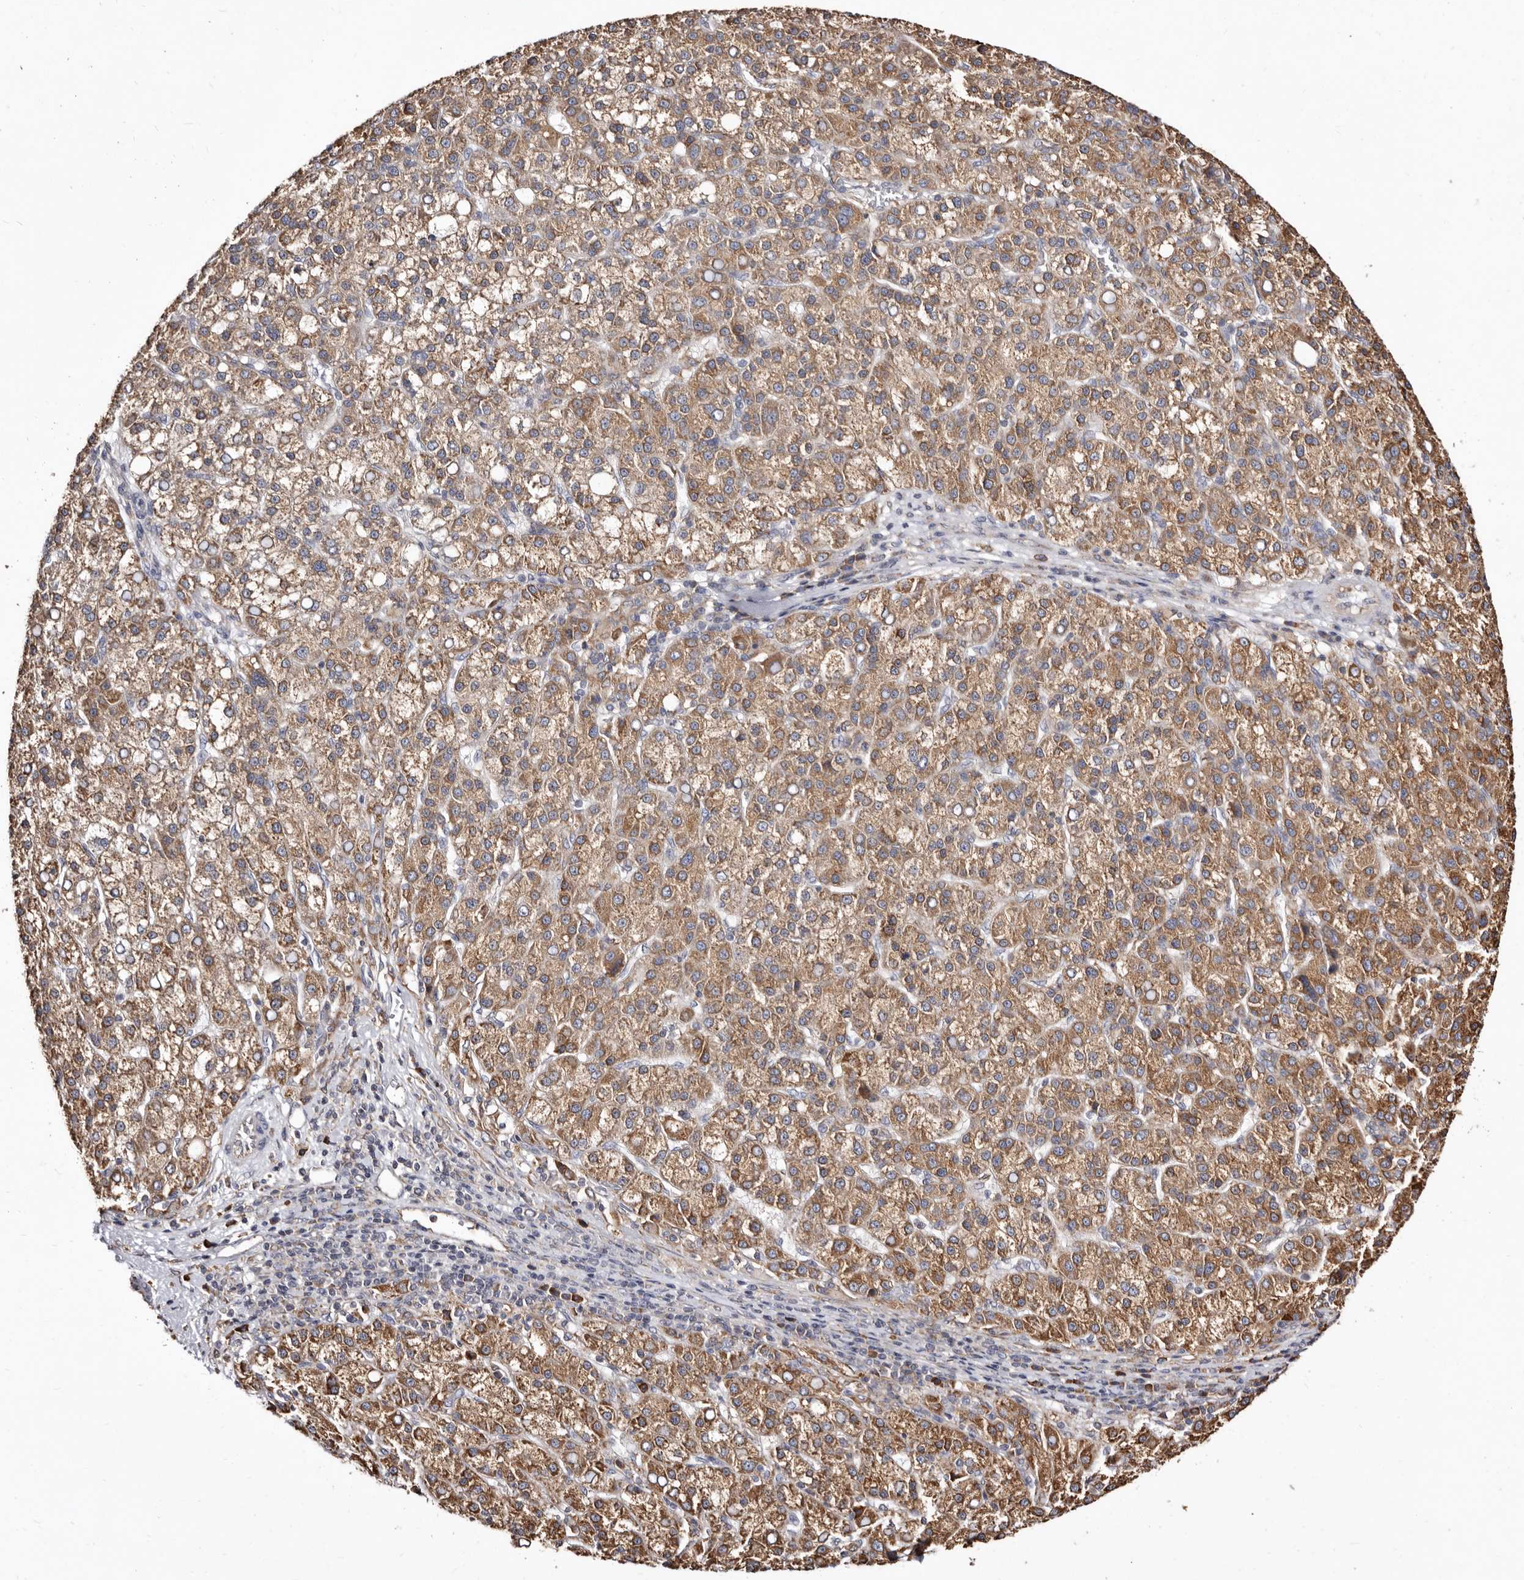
{"staining": {"intensity": "moderate", "quantity": ">75%", "location": "cytoplasmic/membranous"}, "tissue": "liver cancer", "cell_type": "Tumor cells", "image_type": "cancer", "snomed": [{"axis": "morphology", "description": "Carcinoma, Hepatocellular, NOS"}, {"axis": "topography", "description": "Liver"}], "caption": "This is an image of immunohistochemistry staining of liver cancer, which shows moderate staining in the cytoplasmic/membranous of tumor cells.", "gene": "ACBD6", "patient": {"sex": "female", "age": 58}}